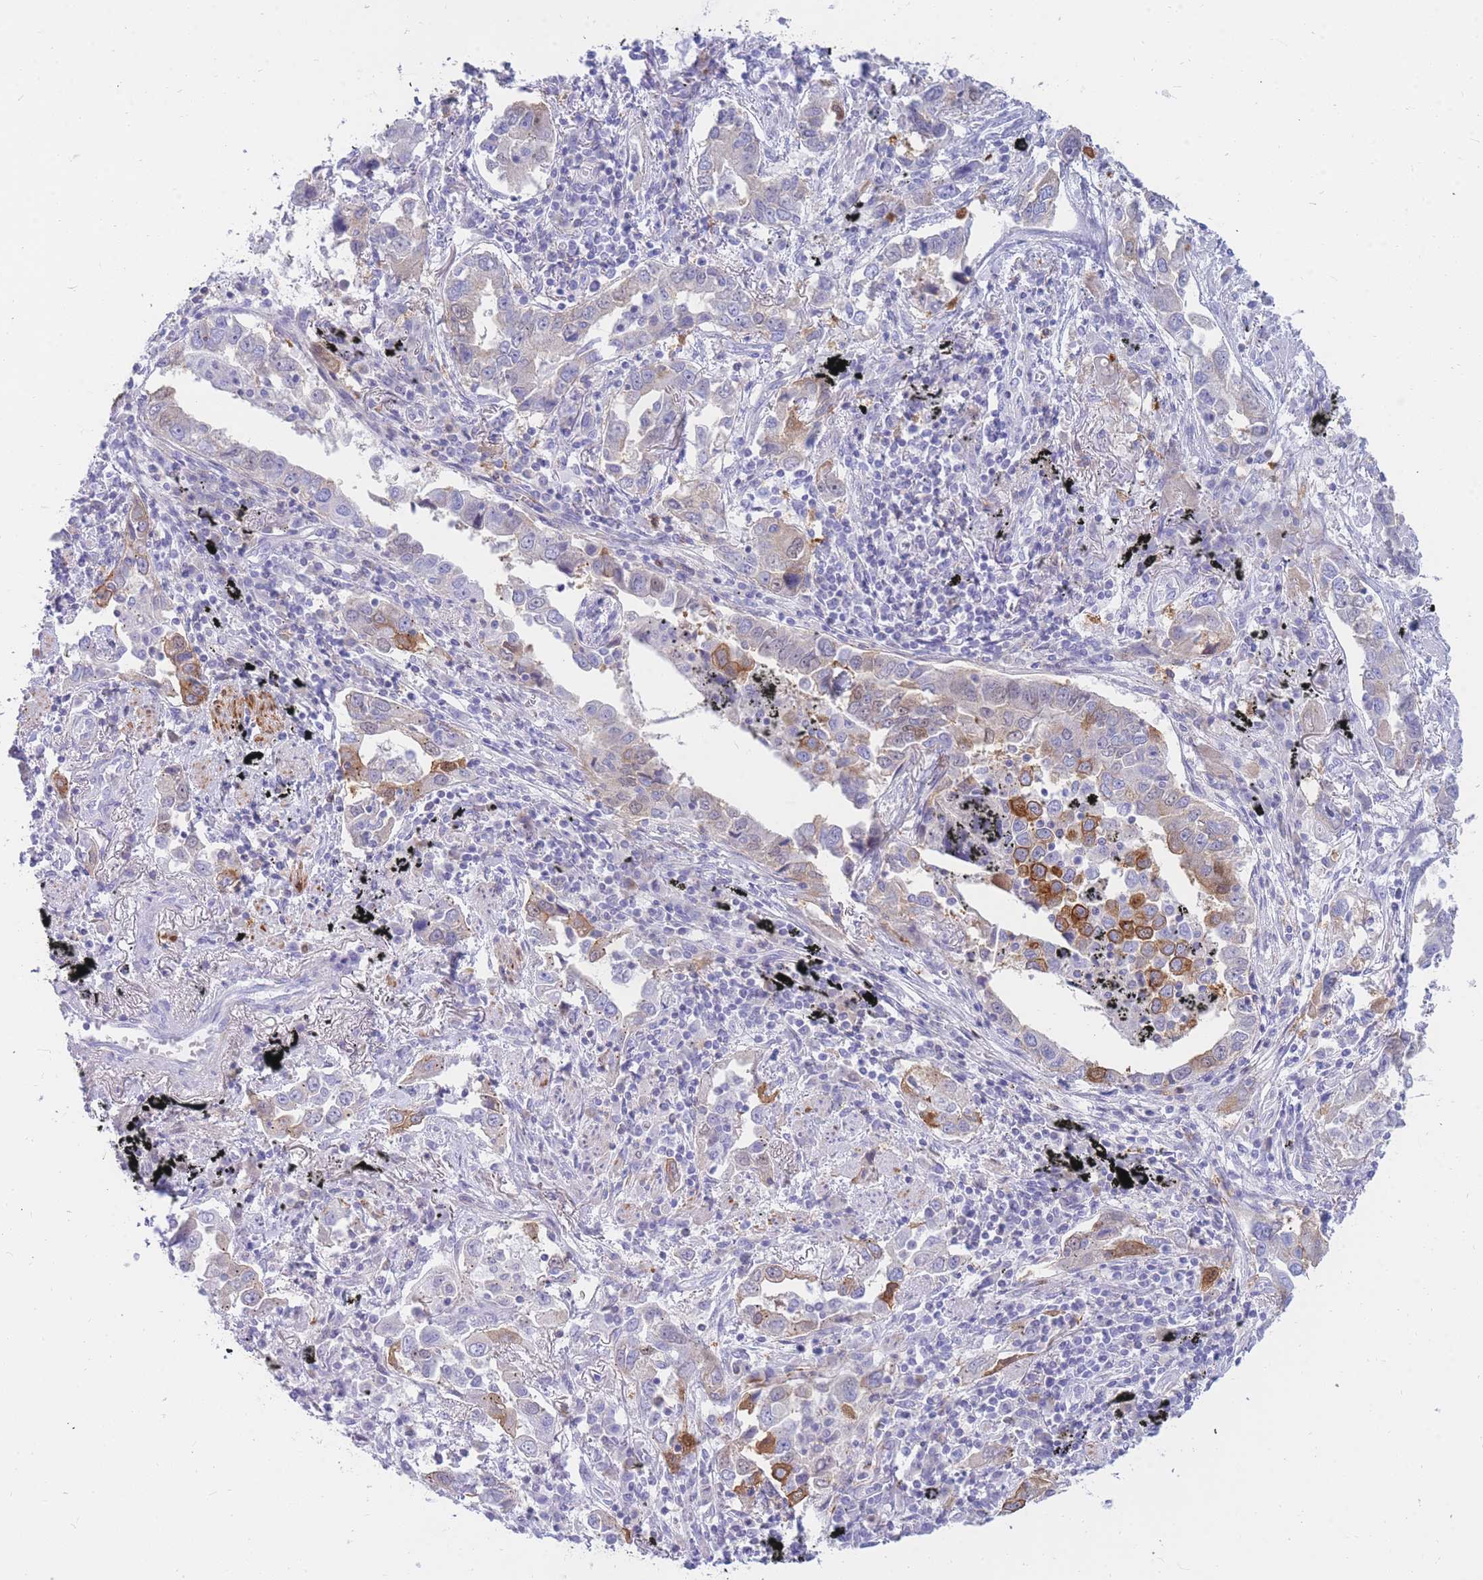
{"staining": {"intensity": "moderate", "quantity": "25%-75%", "location": "cytoplasmic/membranous"}, "tissue": "lung cancer", "cell_type": "Tumor cells", "image_type": "cancer", "snomed": [{"axis": "morphology", "description": "Adenocarcinoma, NOS"}, {"axis": "topography", "description": "Lung"}], "caption": "IHC of lung adenocarcinoma displays medium levels of moderate cytoplasmic/membranous expression in about 25%-75% of tumor cells. (Stains: DAB (3,3'-diaminobenzidine) in brown, nuclei in blue, Microscopy: brightfield microscopy at high magnification).", "gene": "NKX1-2", "patient": {"sex": "male", "age": 67}}